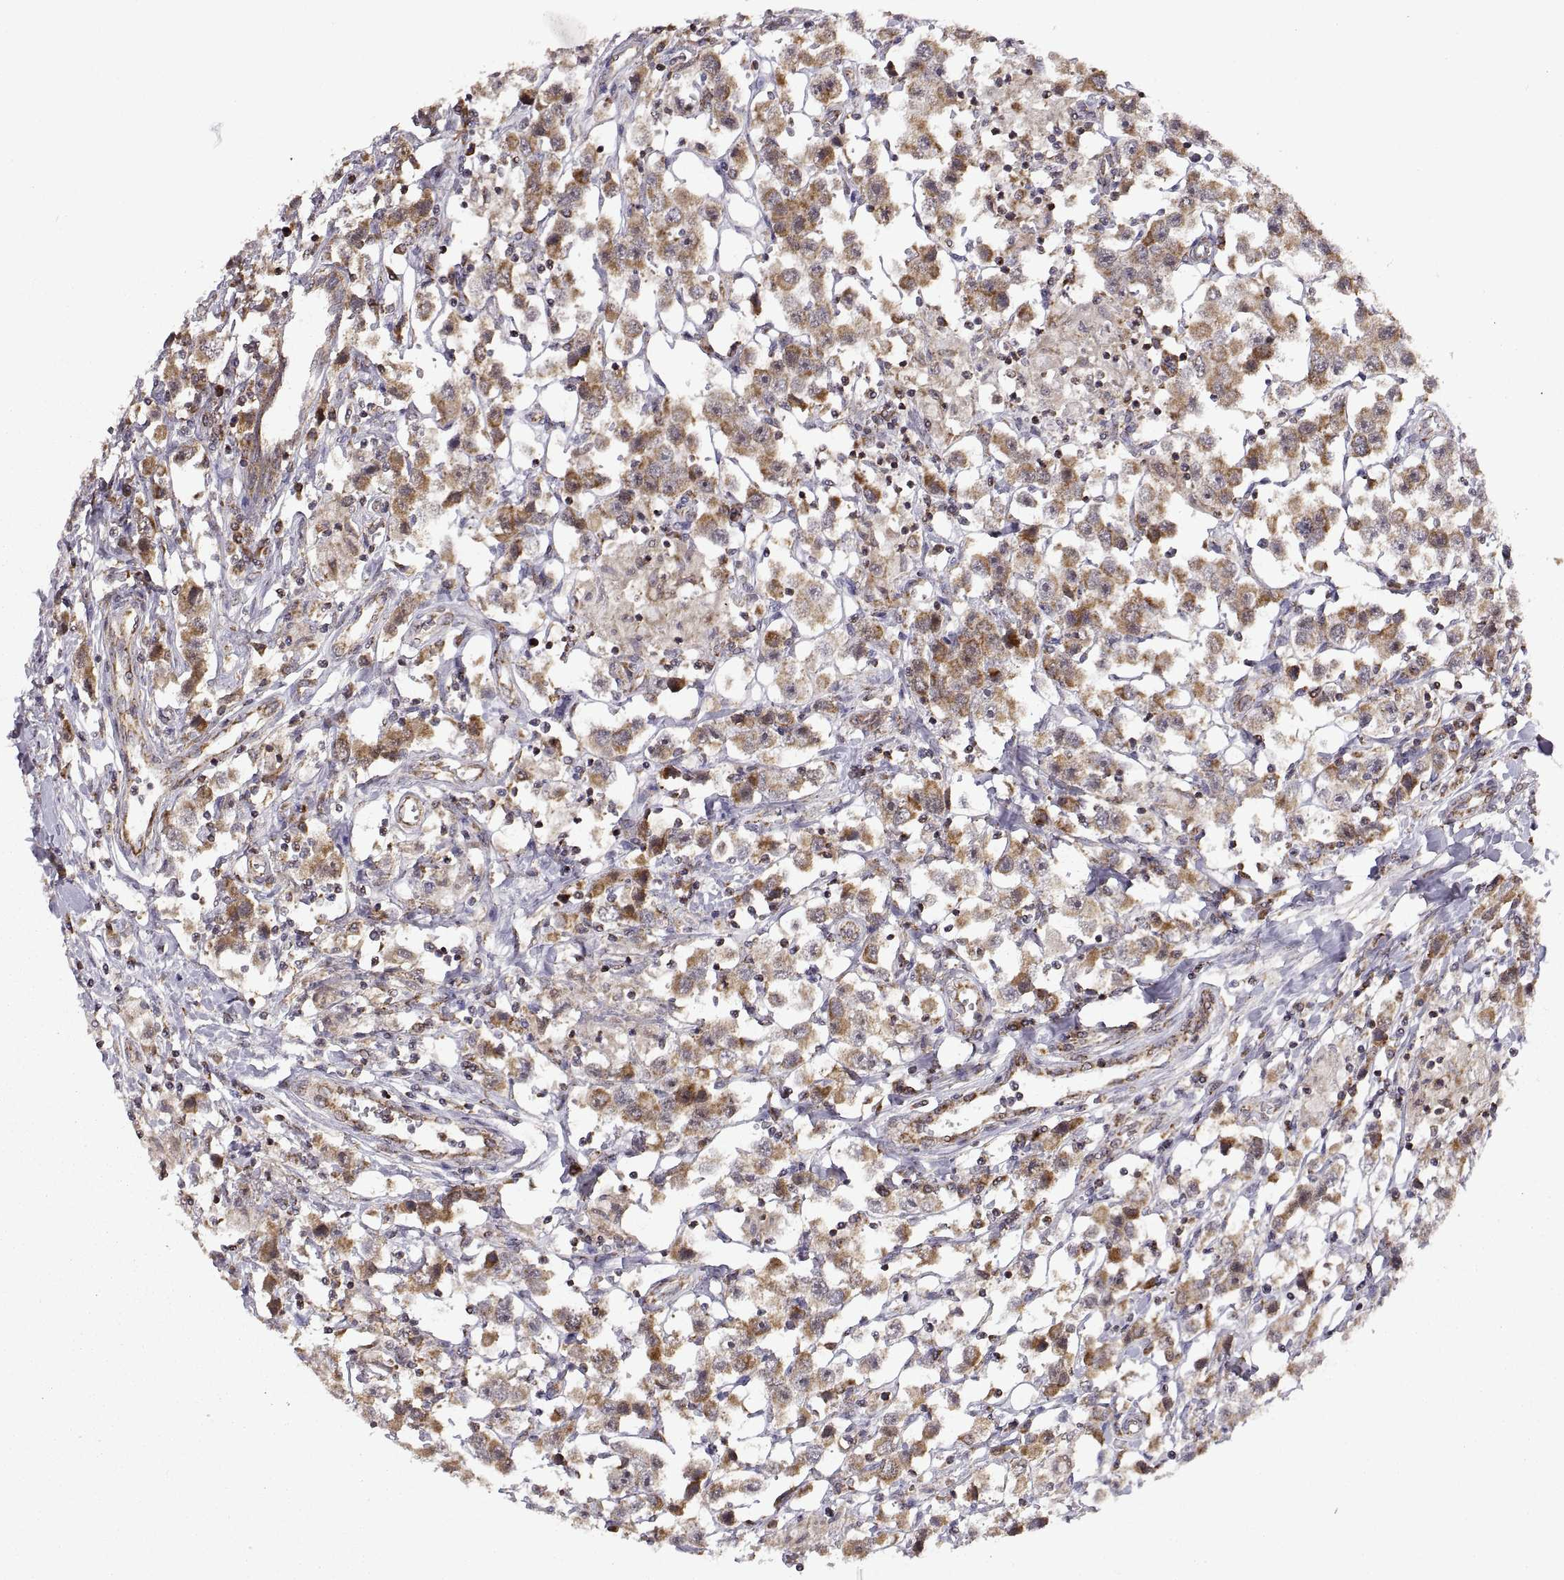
{"staining": {"intensity": "moderate", "quantity": "25%-75%", "location": "cytoplasmic/membranous"}, "tissue": "testis cancer", "cell_type": "Tumor cells", "image_type": "cancer", "snomed": [{"axis": "morphology", "description": "Seminoma, NOS"}, {"axis": "topography", "description": "Testis"}], "caption": "Testis cancer was stained to show a protein in brown. There is medium levels of moderate cytoplasmic/membranous expression in approximately 25%-75% of tumor cells. (Stains: DAB in brown, nuclei in blue, Microscopy: brightfield microscopy at high magnification).", "gene": "MANBAL", "patient": {"sex": "male", "age": 45}}